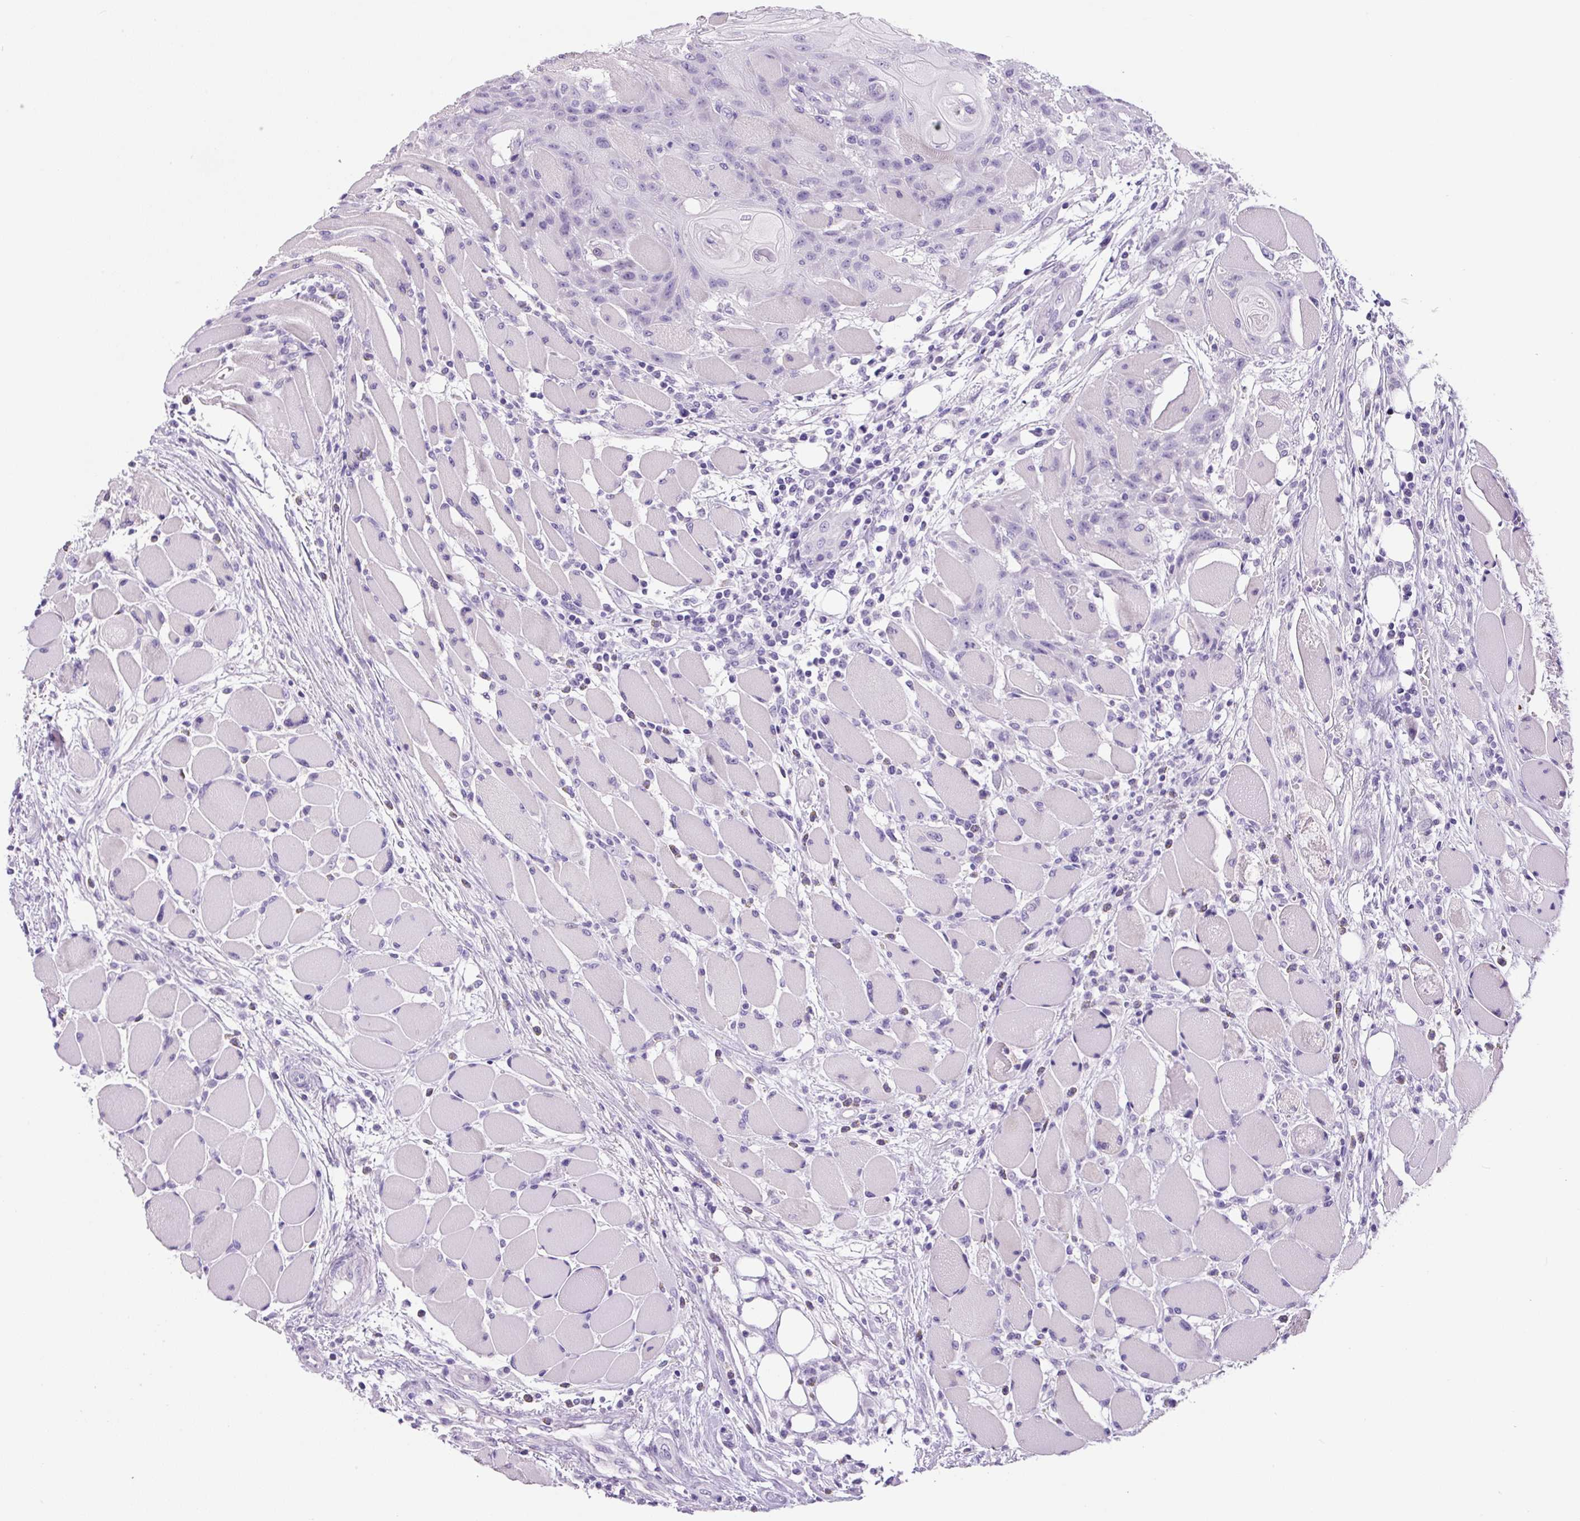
{"staining": {"intensity": "negative", "quantity": "none", "location": "none"}, "tissue": "head and neck cancer", "cell_type": "Tumor cells", "image_type": "cancer", "snomed": [{"axis": "morphology", "description": "Squamous cell carcinoma, NOS"}, {"axis": "topography", "description": "Head-Neck"}], "caption": "The photomicrograph shows no significant staining in tumor cells of head and neck squamous cell carcinoma.", "gene": "CHGA", "patient": {"sex": "female", "age": 43}}